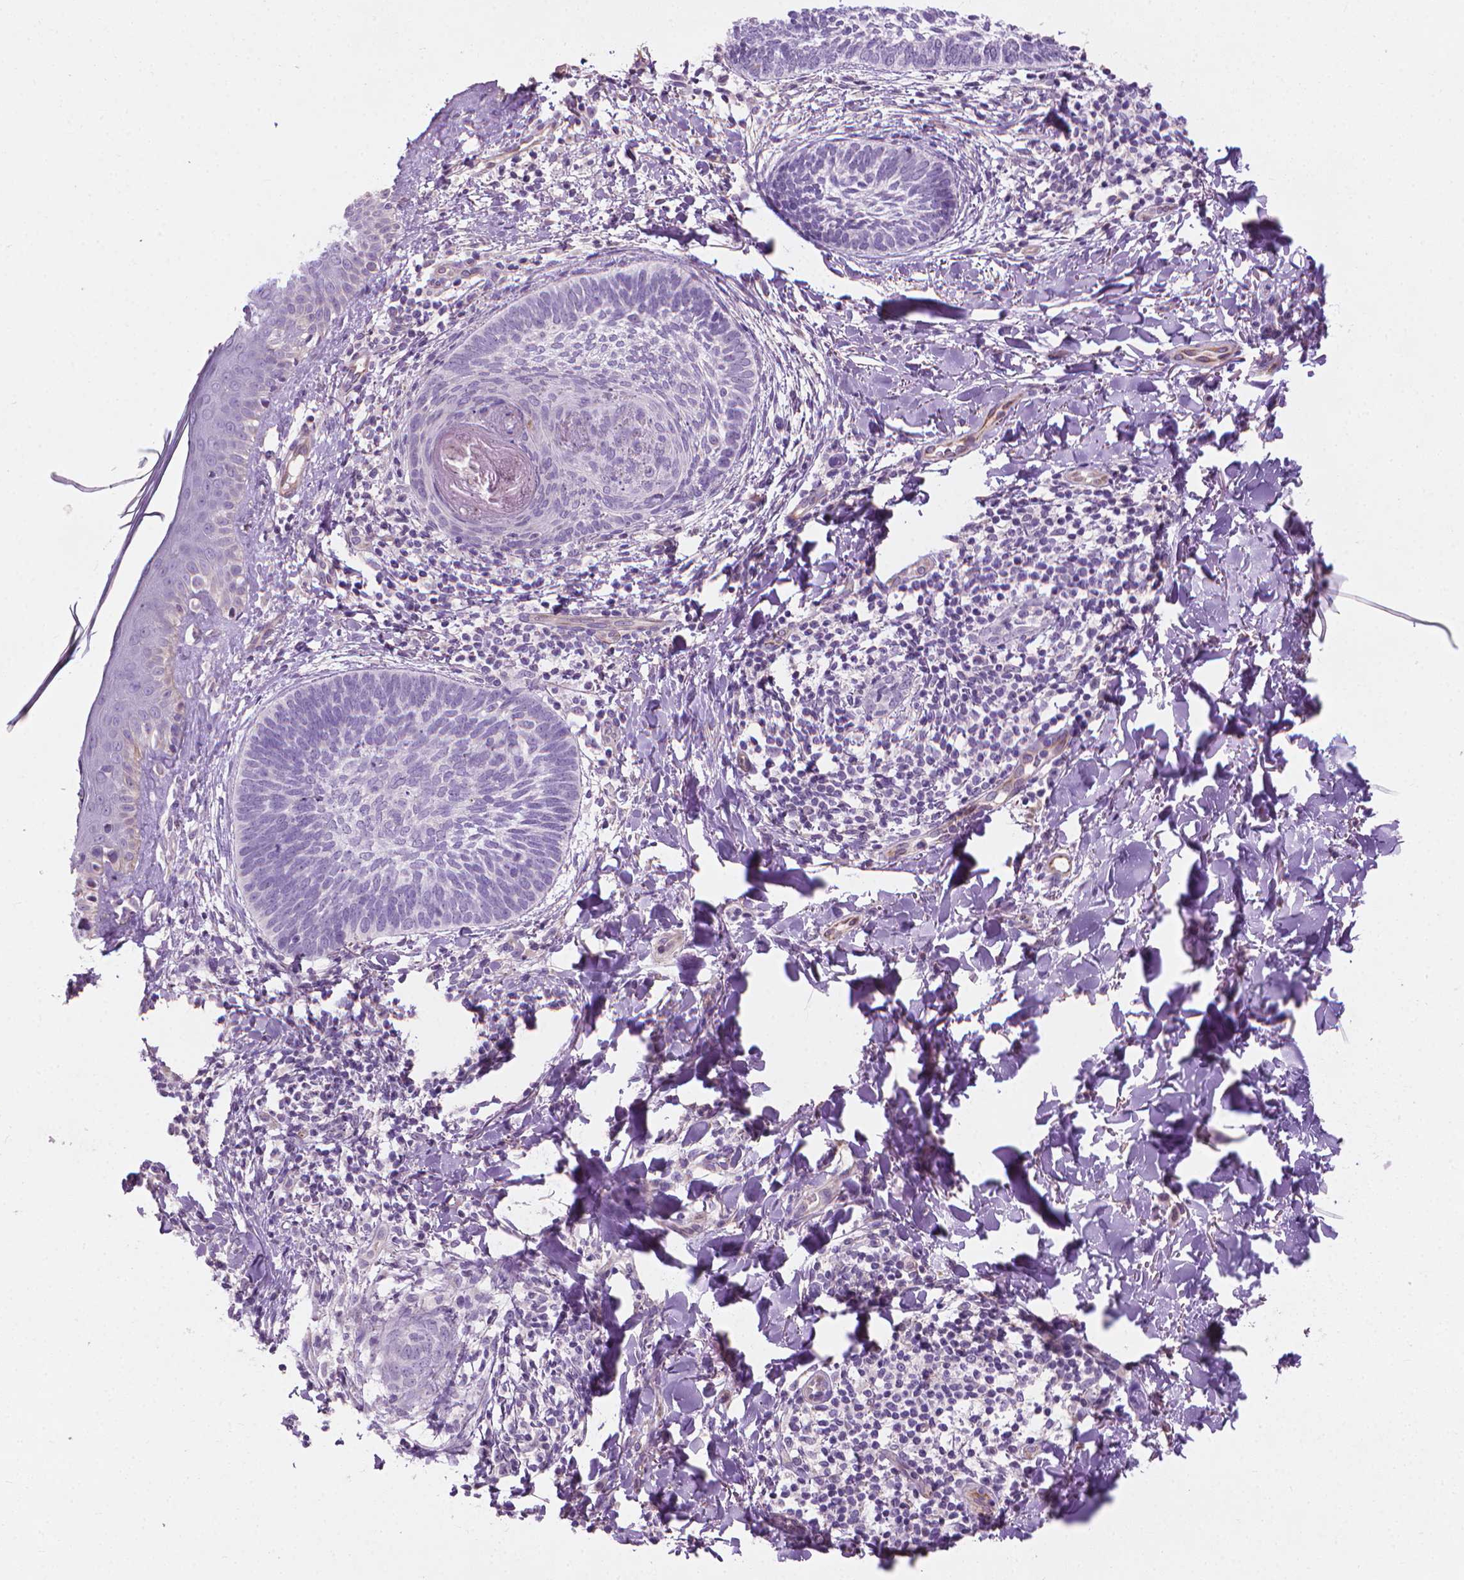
{"staining": {"intensity": "negative", "quantity": "none", "location": "none"}, "tissue": "skin cancer", "cell_type": "Tumor cells", "image_type": "cancer", "snomed": [{"axis": "morphology", "description": "Normal tissue, NOS"}, {"axis": "morphology", "description": "Basal cell carcinoma"}, {"axis": "topography", "description": "Skin"}], "caption": "The image demonstrates no significant positivity in tumor cells of basal cell carcinoma (skin). The staining is performed using DAB (3,3'-diaminobenzidine) brown chromogen with nuclei counter-stained in using hematoxylin.", "gene": "KRT73", "patient": {"sex": "male", "age": 46}}